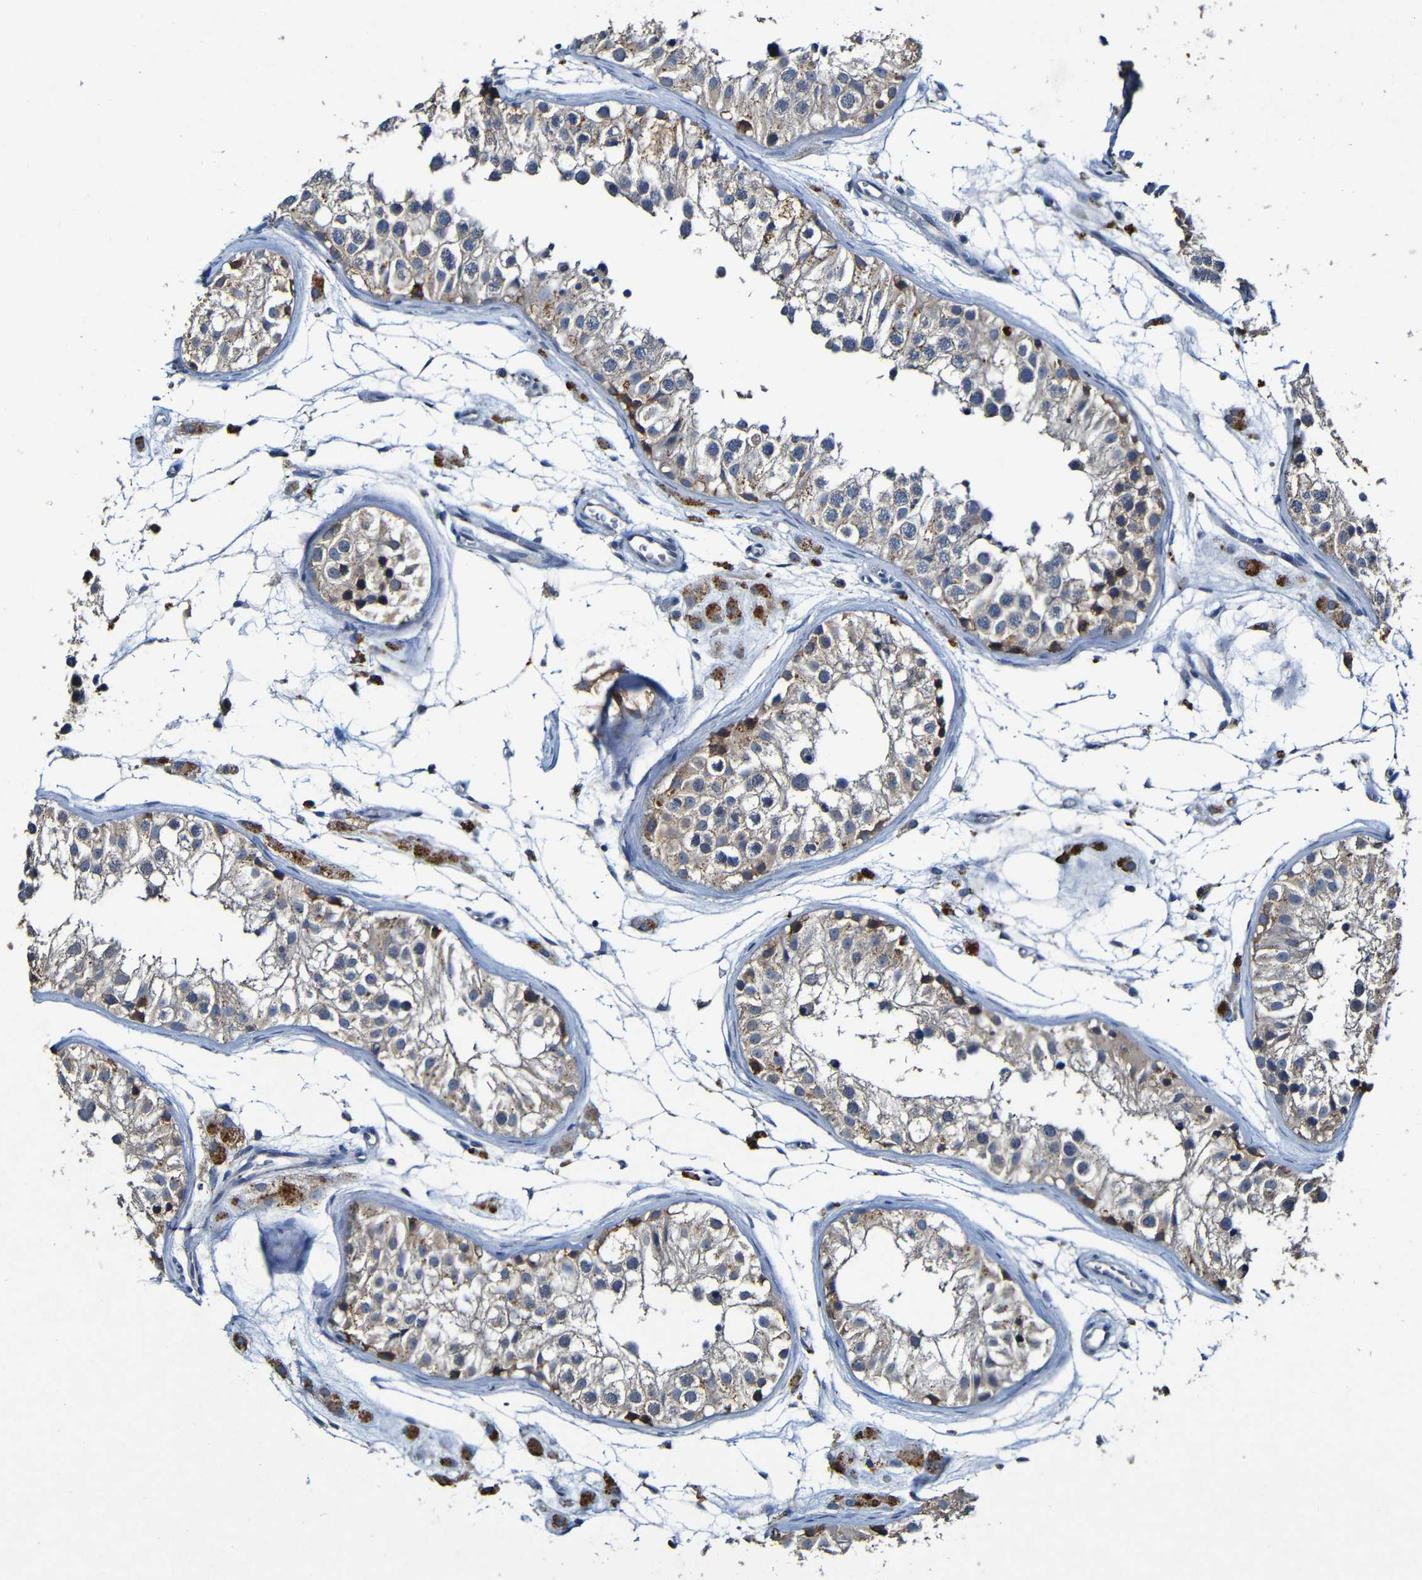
{"staining": {"intensity": "moderate", "quantity": "25%-75%", "location": "cytoplasmic/membranous"}, "tissue": "testis", "cell_type": "Cells in seminiferous ducts", "image_type": "normal", "snomed": [{"axis": "morphology", "description": "Normal tissue, NOS"}, {"axis": "morphology", "description": "Adenocarcinoma, metastatic, NOS"}, {"axis": "topography", "description": "Testis"}], "caption": "This micrograph demonstrates IHC staining of benign testis, with medium moderate cytoplasmic/membranous staining in approximately 25%-75% of cells in seminiferous ducts.", "gene": "LRRC70", "patient": {"sex": "male", "age": 26}}